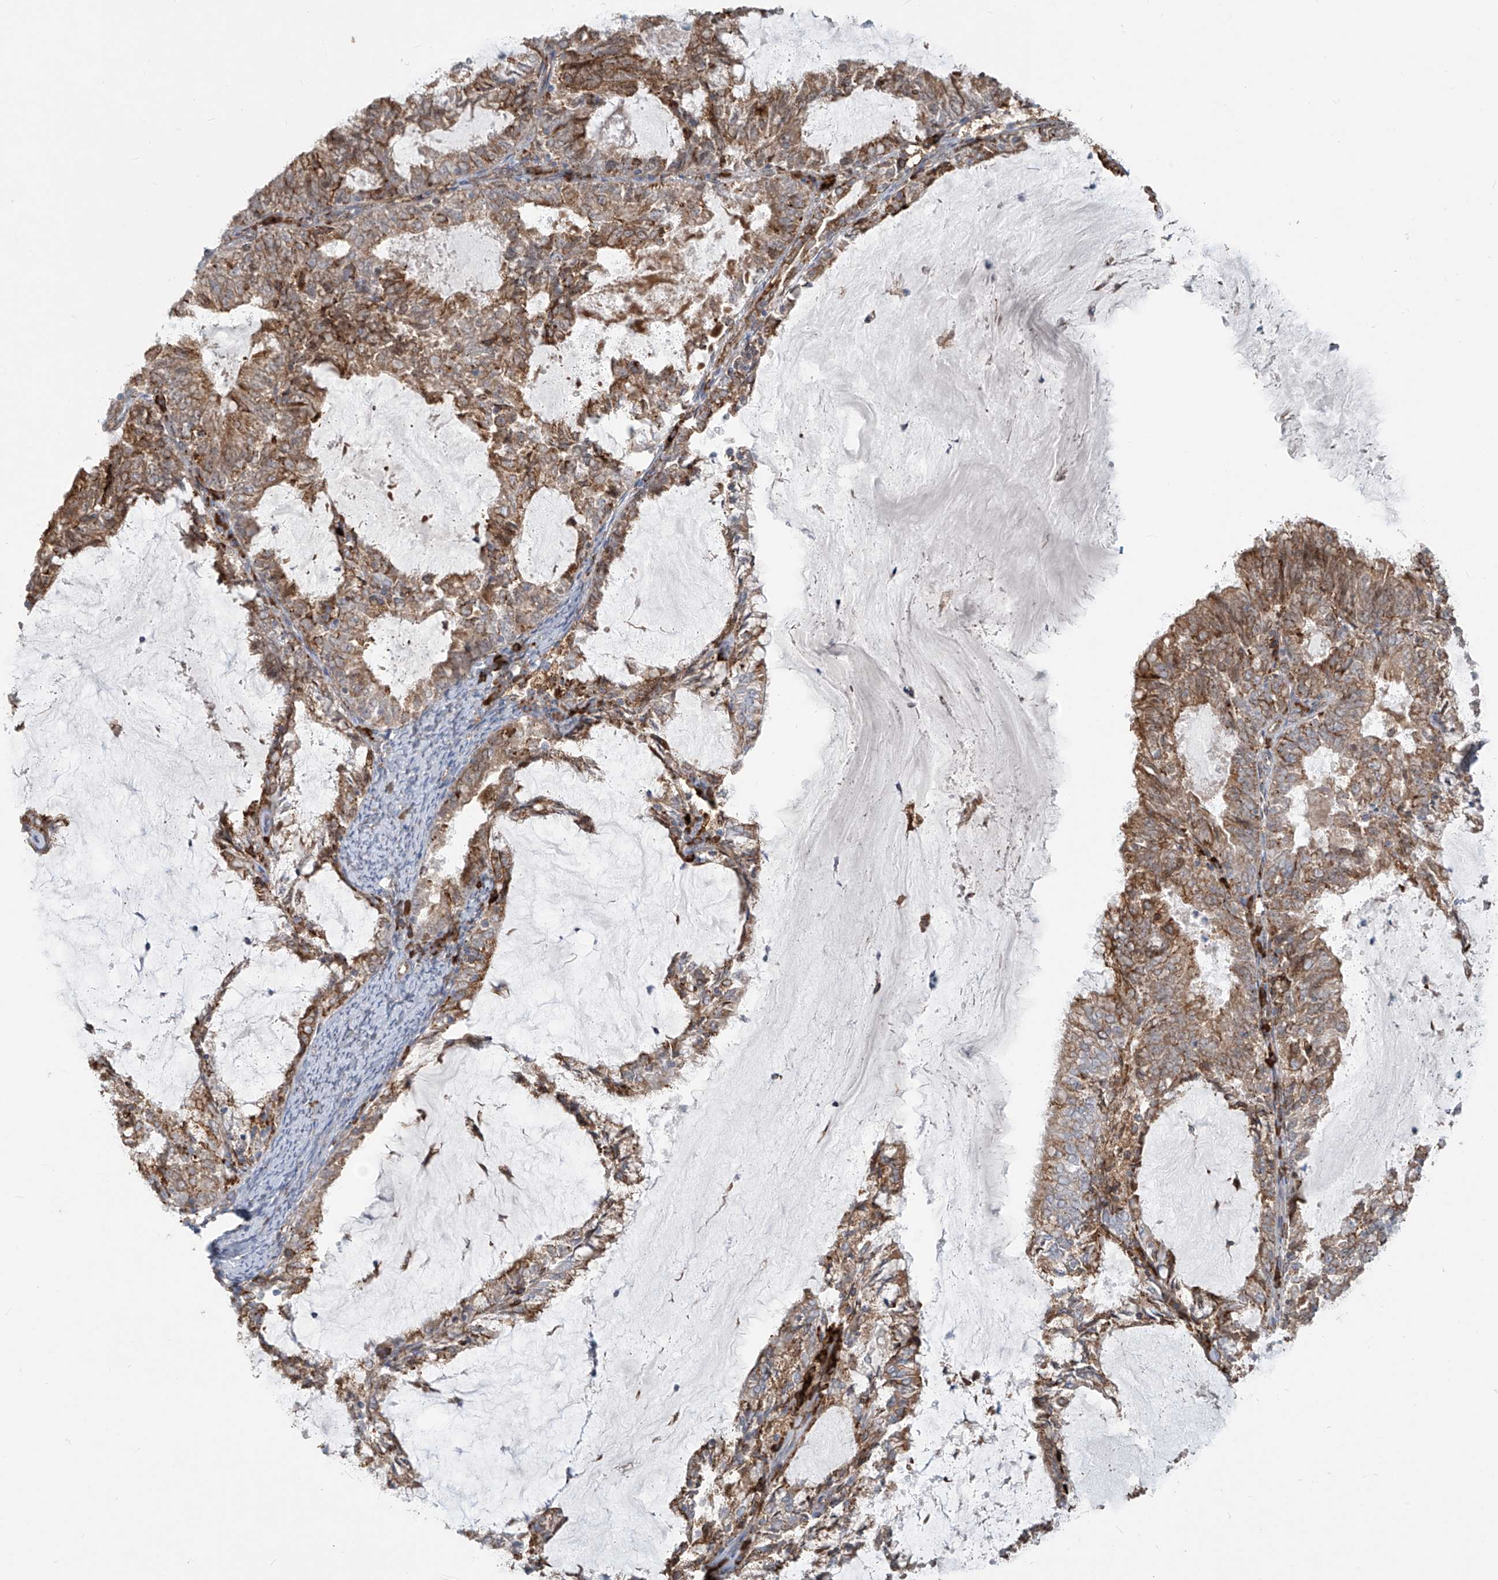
{"staining": {"intensity": "moderate", "quantity": ">75%", "location": "cytoplasmic/membranous"}, "tissue": "endometrial cancer", "cell_type": "Tumor cells", "image_type": "cancer", "snomed": [{"axis": "morphology", "description": "Adenocarcinoma, NOS"}, {"axis": "topography", "description": "Endometrium"}], "caption": "DAB (3,3'-diaminobenzidine) immunohistochemical staining of human endometrial cancer shows moderate cytoplasmic/membranous protein positivity in approximately >75% of tumor cells.", "gene": "KATNIP", "patient": {"sex": "female", "age": 57}}